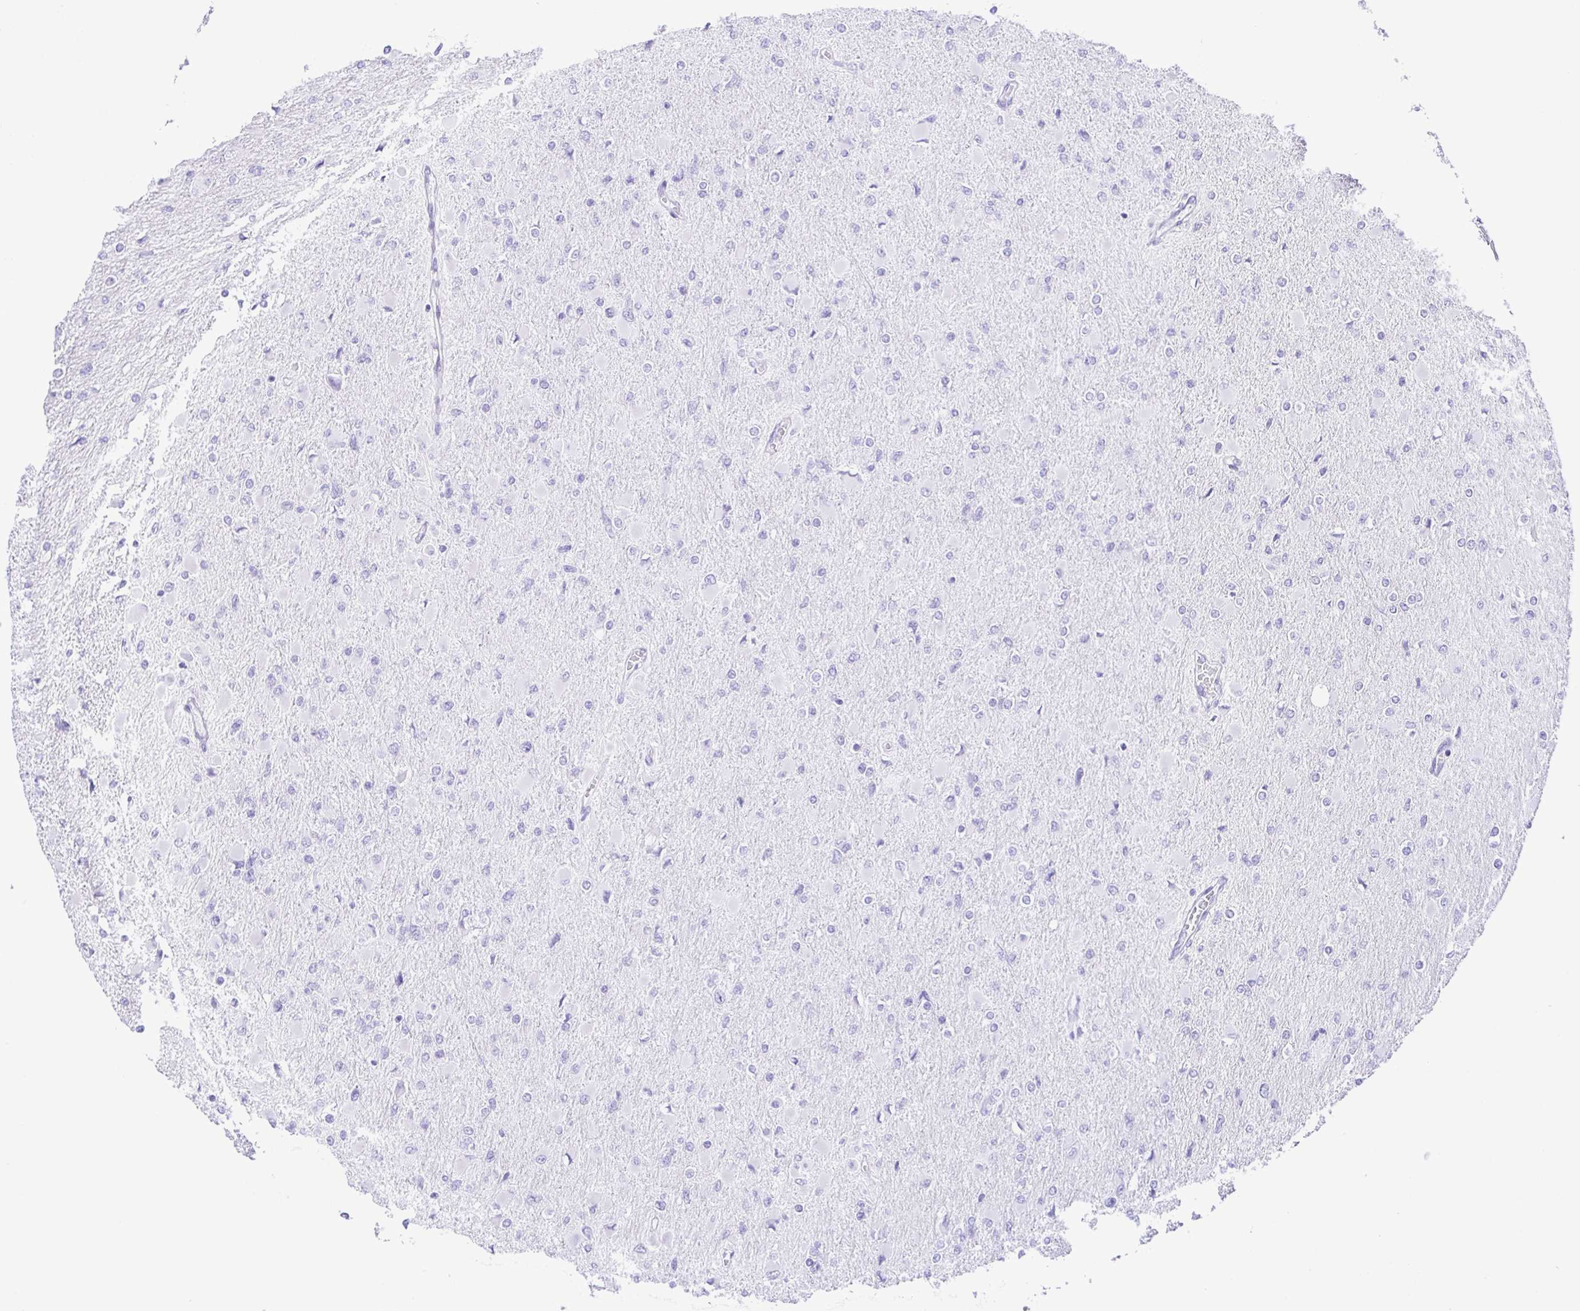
{"staining": {"intensity": "negative", "quantity": "none", "location": "none"}, "tissue": "glioma", "cell_type": "Tumor cells", "image_type": "cancer", "snomed": [{"axis": "morphology", "description": "Glioma, malignant, High grade"}, {"axis": "topography", "description": "Cerebral cortex"}], "caption": "A photomicrograph of malignant glioma (high-grade) stained for a protein demonstrates no brown staining in tumor cells.", "gene": "GPR17", "patient": {"sex": "female", "age": 36}}